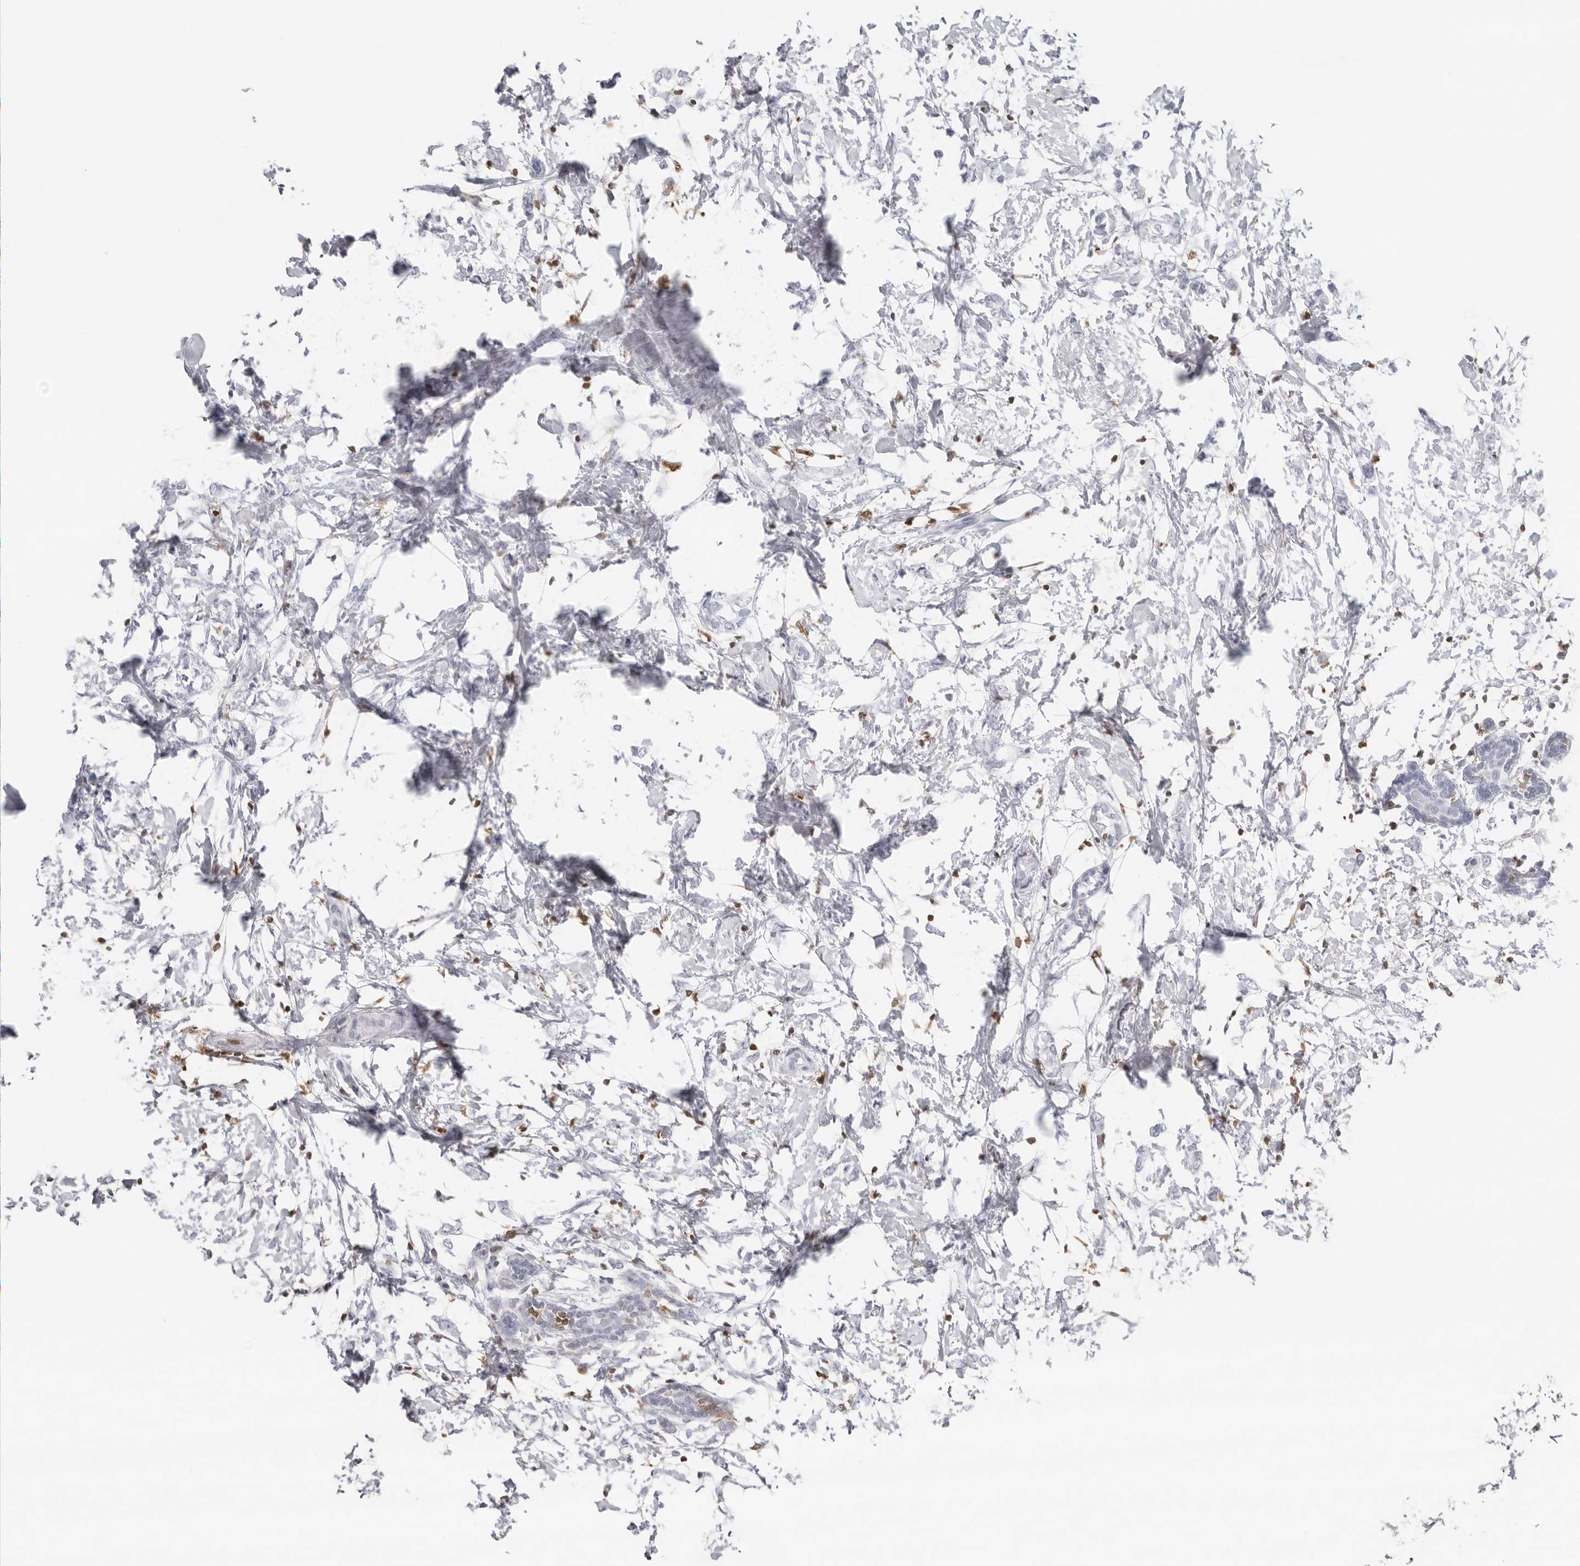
{"staining": {"intensity": "negative", "quantity": "none", "location": "none"}, "tissue": "breast cancer", "cell_type": "Tumor cells", "image_type": "cancer", "snomed": [{"axis": "morphology", "description": "Normal tissue, NOS"}, {"axis": "morphology", "description": "Lobular carcinoma"}, {"axis": "topography", "description": "Breast"}], "caption": "Protein analysis of breast cancer exhibits no significant positivity in tumor cells.", "gene": "FMNL1", "patient": {"sex": "female", "age": 47}}